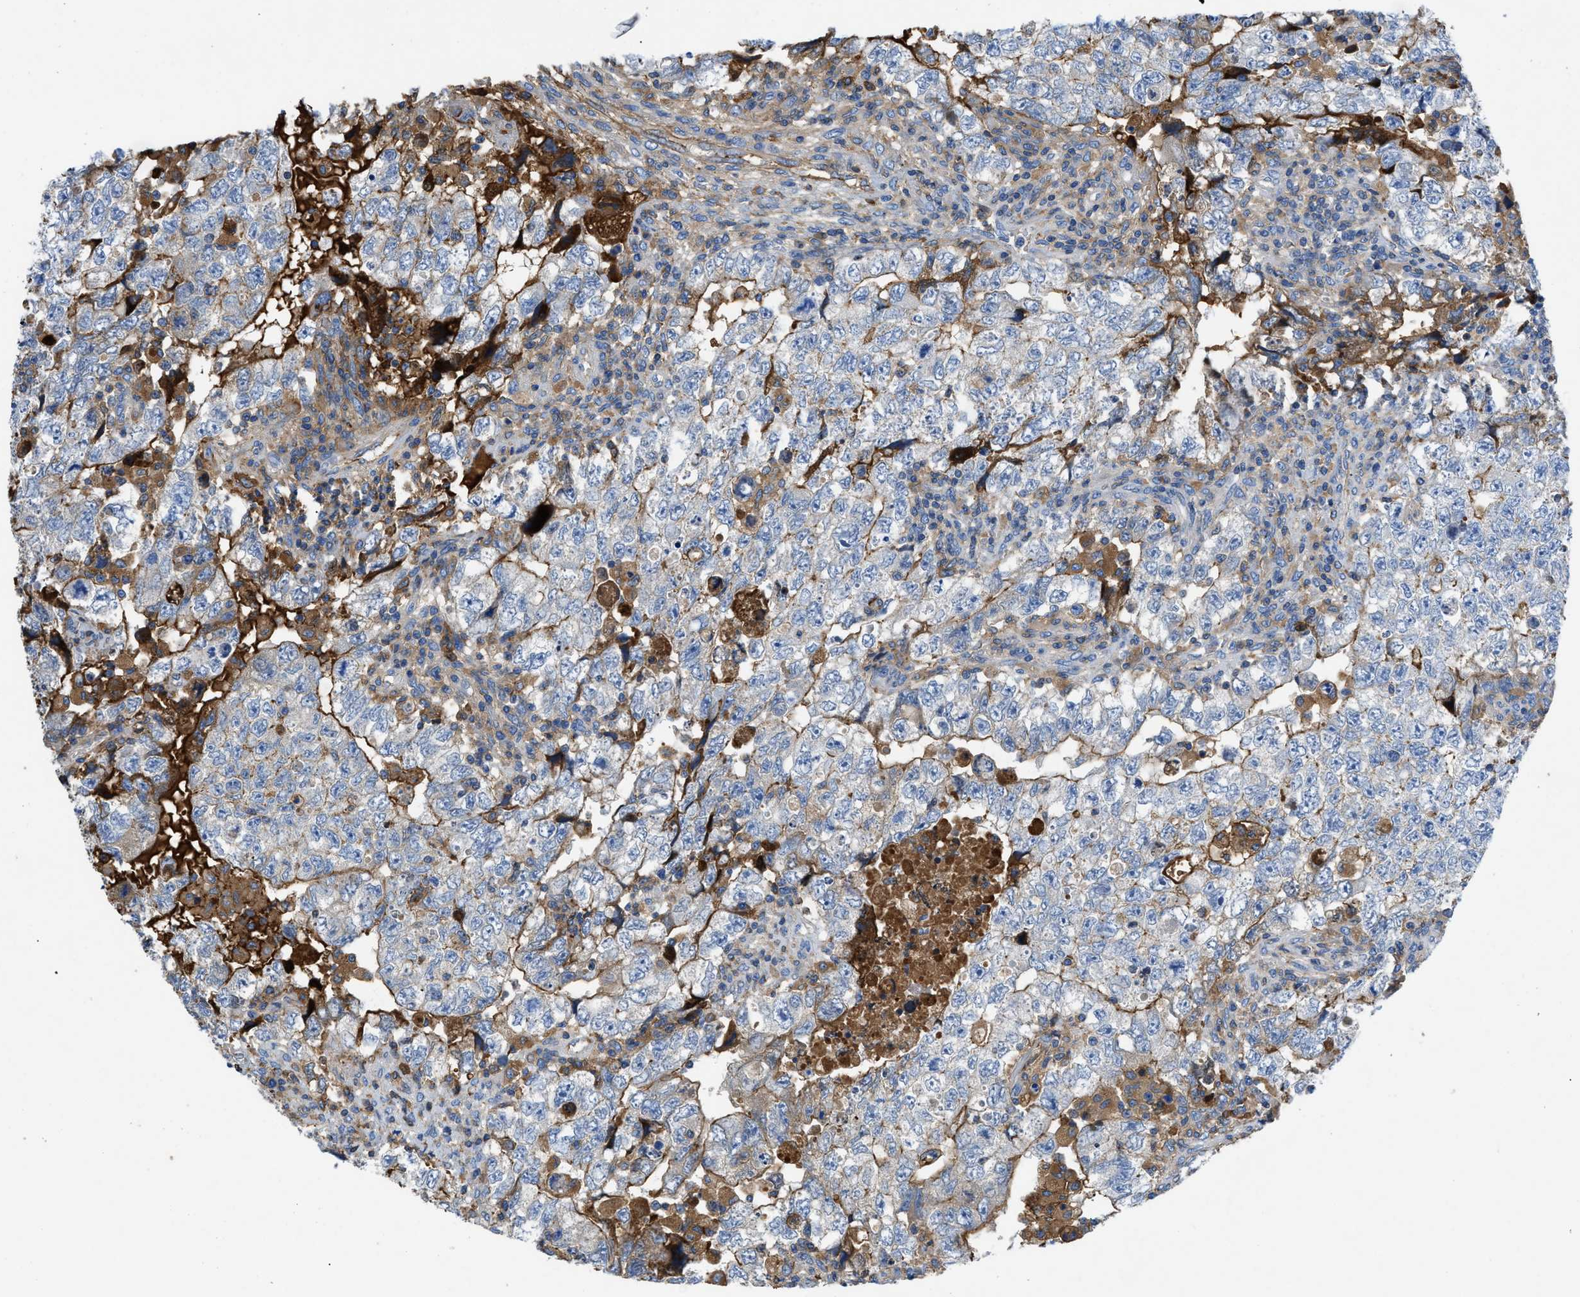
{"staining": {"intensity": "moderate", "quantity": "<25%", "location": "cytoplasmic/membranous"}, "tissue": "testis cancer", "cell_type": "Tumor cells", "image_type": "cancer", "snomed": [{"axis": "morphology", "description": "Seminoma, NOS"}, {"axis": "topography", "description": "Testis"}], "caption": "Protein analysis of seminoma (testis) tissue demonstrates moderate cytoplasmic/membranous expression in about <25% of tumor cells.", "gene": "ATP6V0D1", "patient": {"sex": "male", "age": 22}}